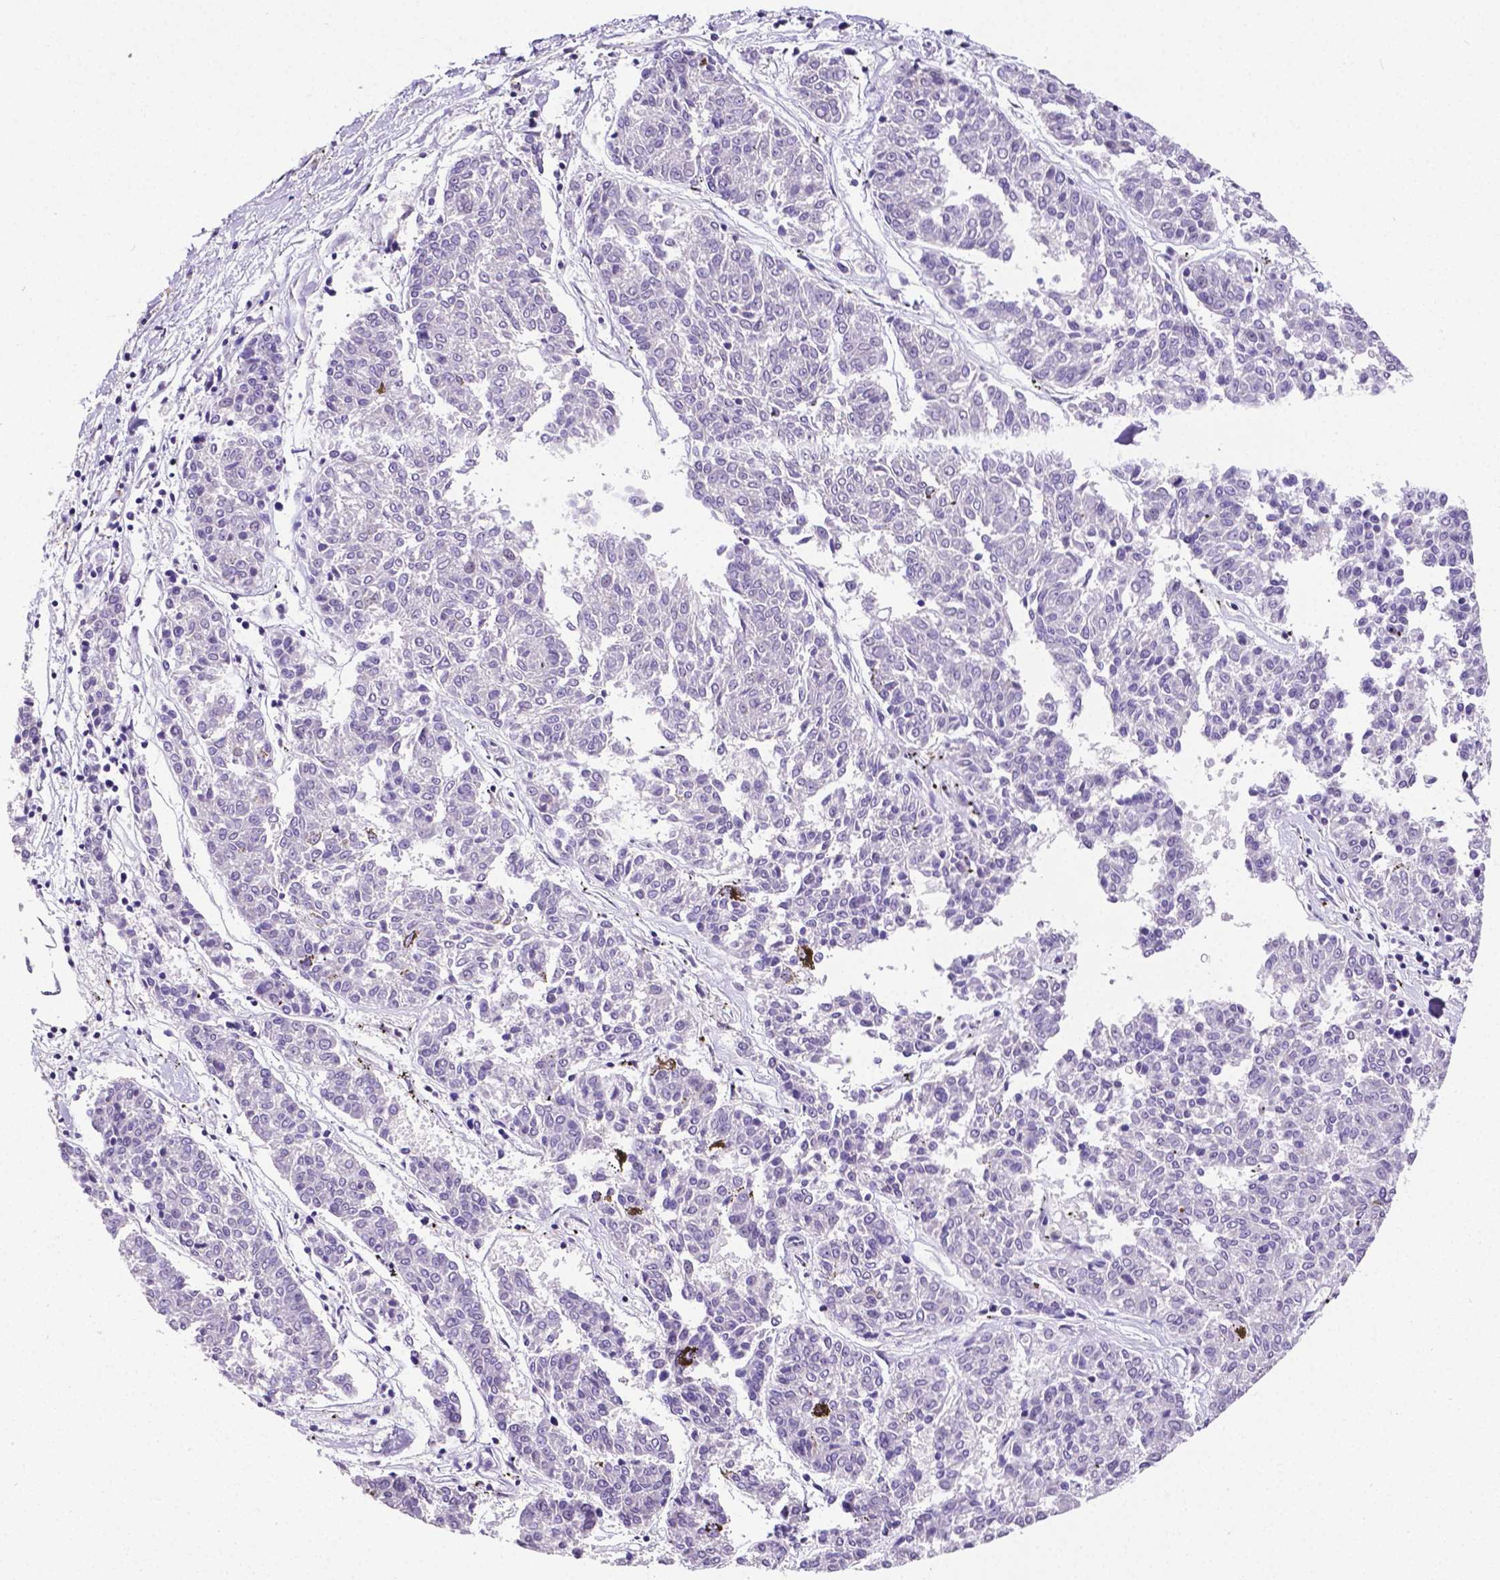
{"staining": {"intensity": "negative", "quantity": "none", "location": "none"}, "tissue": "melanoma", "cell_type": "Tumor cells", "image_type": "cancer", "snomed": [{"axis": "morphology", "description": "Malignant melanoma, NOS"}, {"axis": "topography", "description": "Skin"}], "caption": "A high-resolution micrograph shows IHC staining of melanoma, which exhibits no significant staining in tumor cells.", "gene": "REST", "patient": {"sex": "female", "age": 72}}